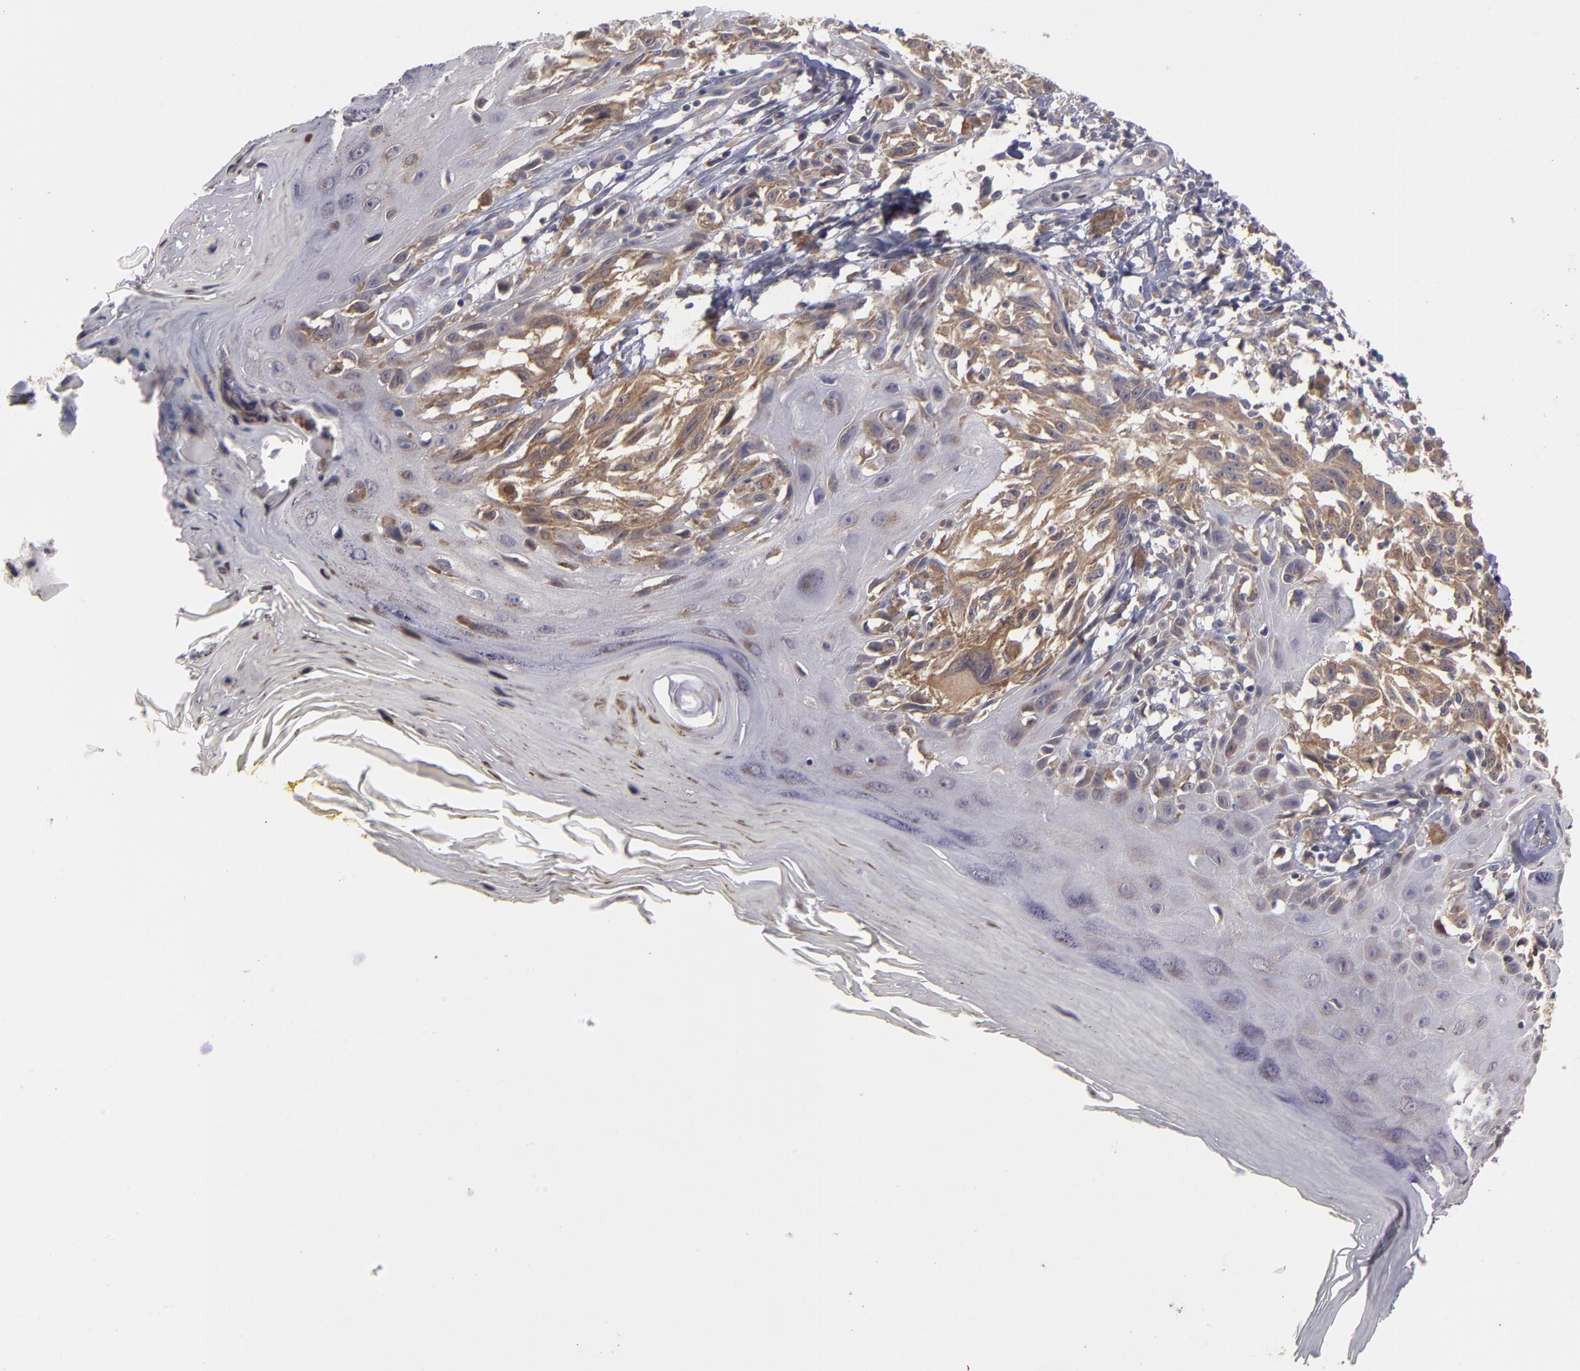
{"staining": {"intensity": "strong", "quantity": ">75%", "location": "cytoplasmic/membranous"}, "tissue": "melanoma", "cell_type": "Tumor cells", "image_type": "cancer", "snomed": [{"axis": "morphology", "description": "Malignant melanoma, NOS"}, {"axis": "topography", "description": "Skin"}], "caption": "Protein staining displays strong cytoplasmic/membranous positivity in about >75% of tumor cells in melanoma.", "gene": "MTHFD1", "patient": {"sex": "female", "age": 77}}